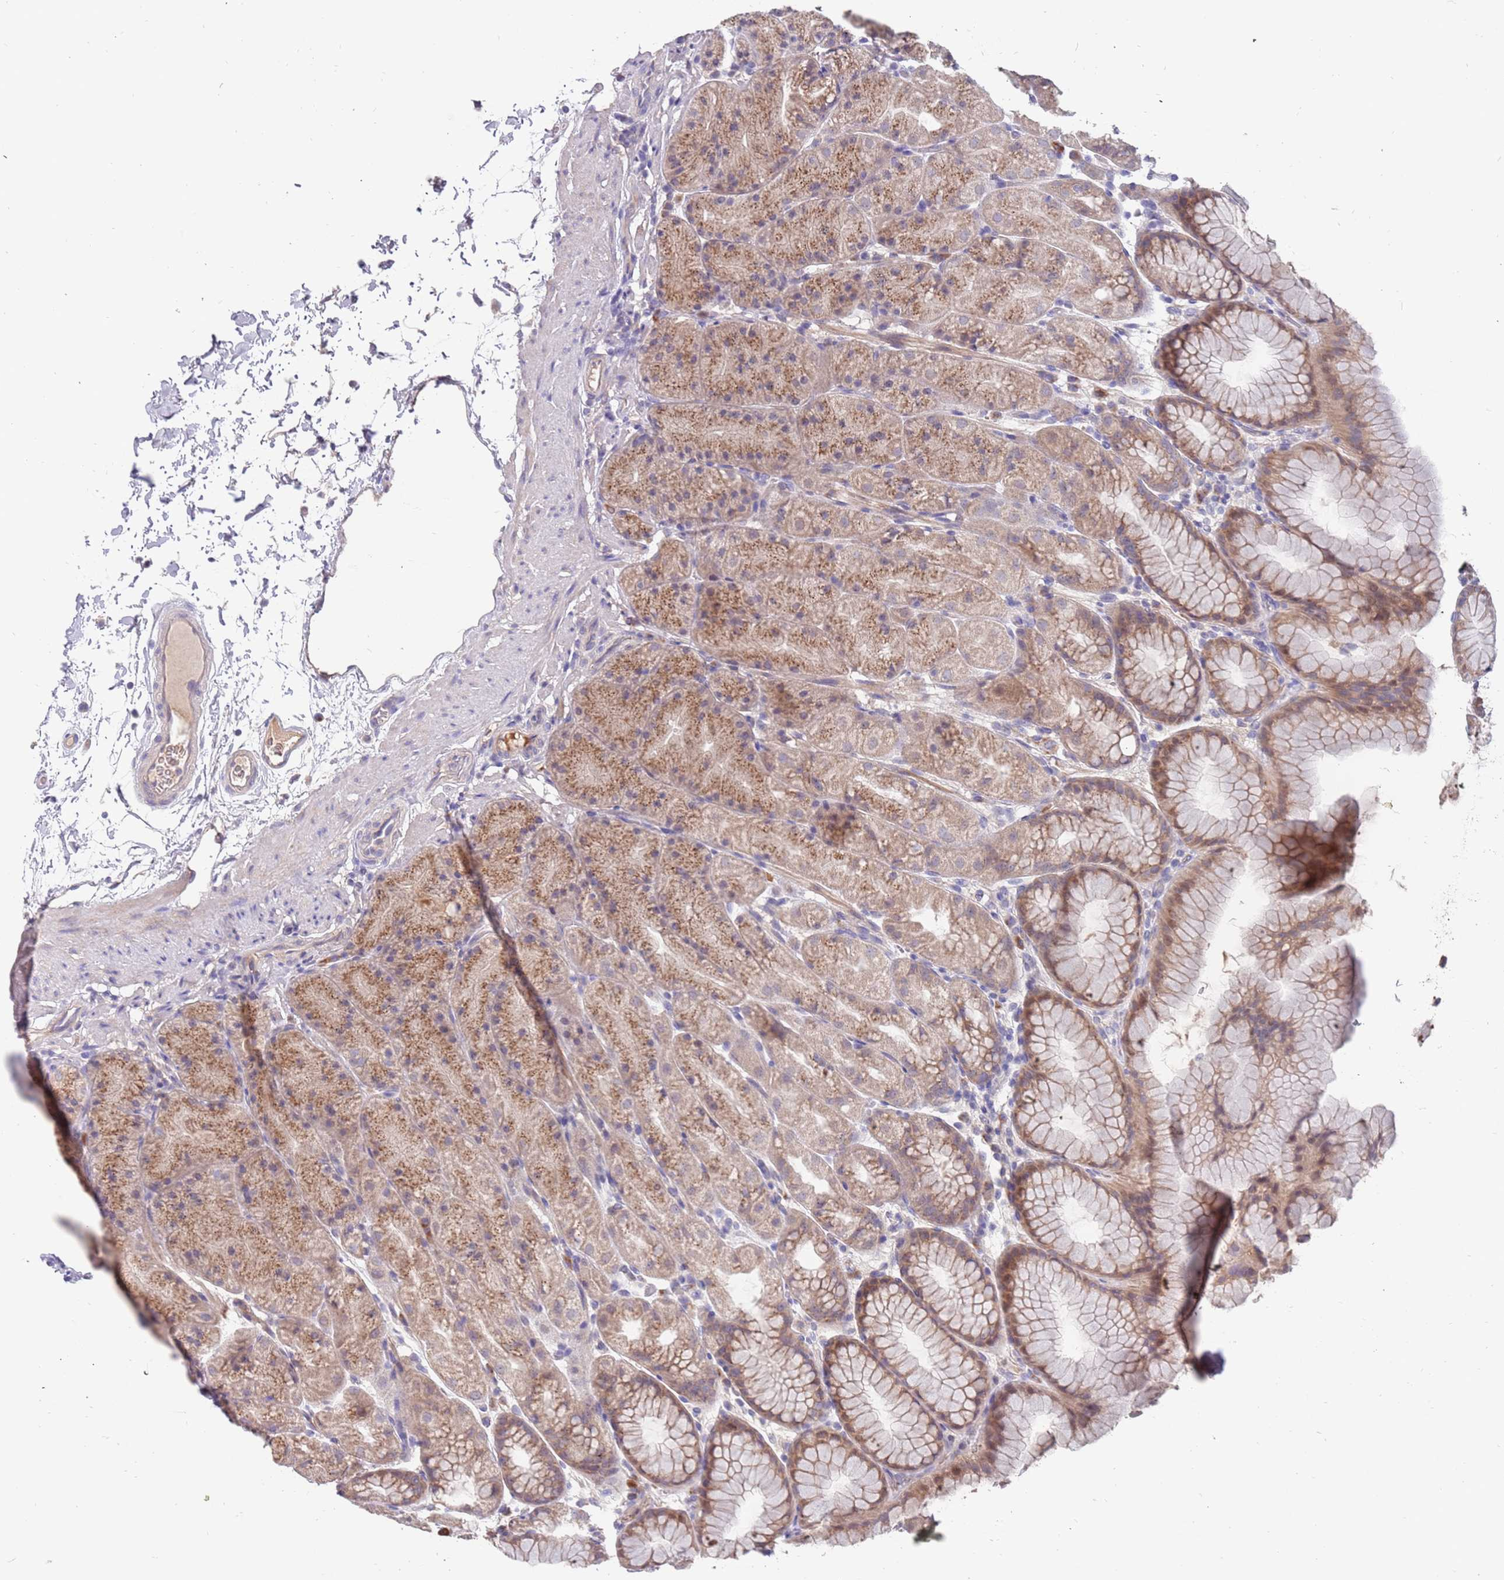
{"staining": {"intensity": "moderate", "quantity": ">75%", "location": "cytoplasmic/membranous"}, "tissue": "stomach", "cell_type": "Glandular cells", "image_type": "normal", "snomed": [{"axis": "morphology", "description": "Normal tissue, NOS"}, {"axis": "topography", "description": "Stomach, upper"}, {"axis": "topography", "description": "Stomach, lower"}], "caption": "Approximately >75% of glandular cells in benign human stomach show moderate cytoplasmic/membranous protein staining as visualized by brown immunohistochemical staining.", "gene": "ZNF746", "patient": {"sex": "male", "age": 67}}